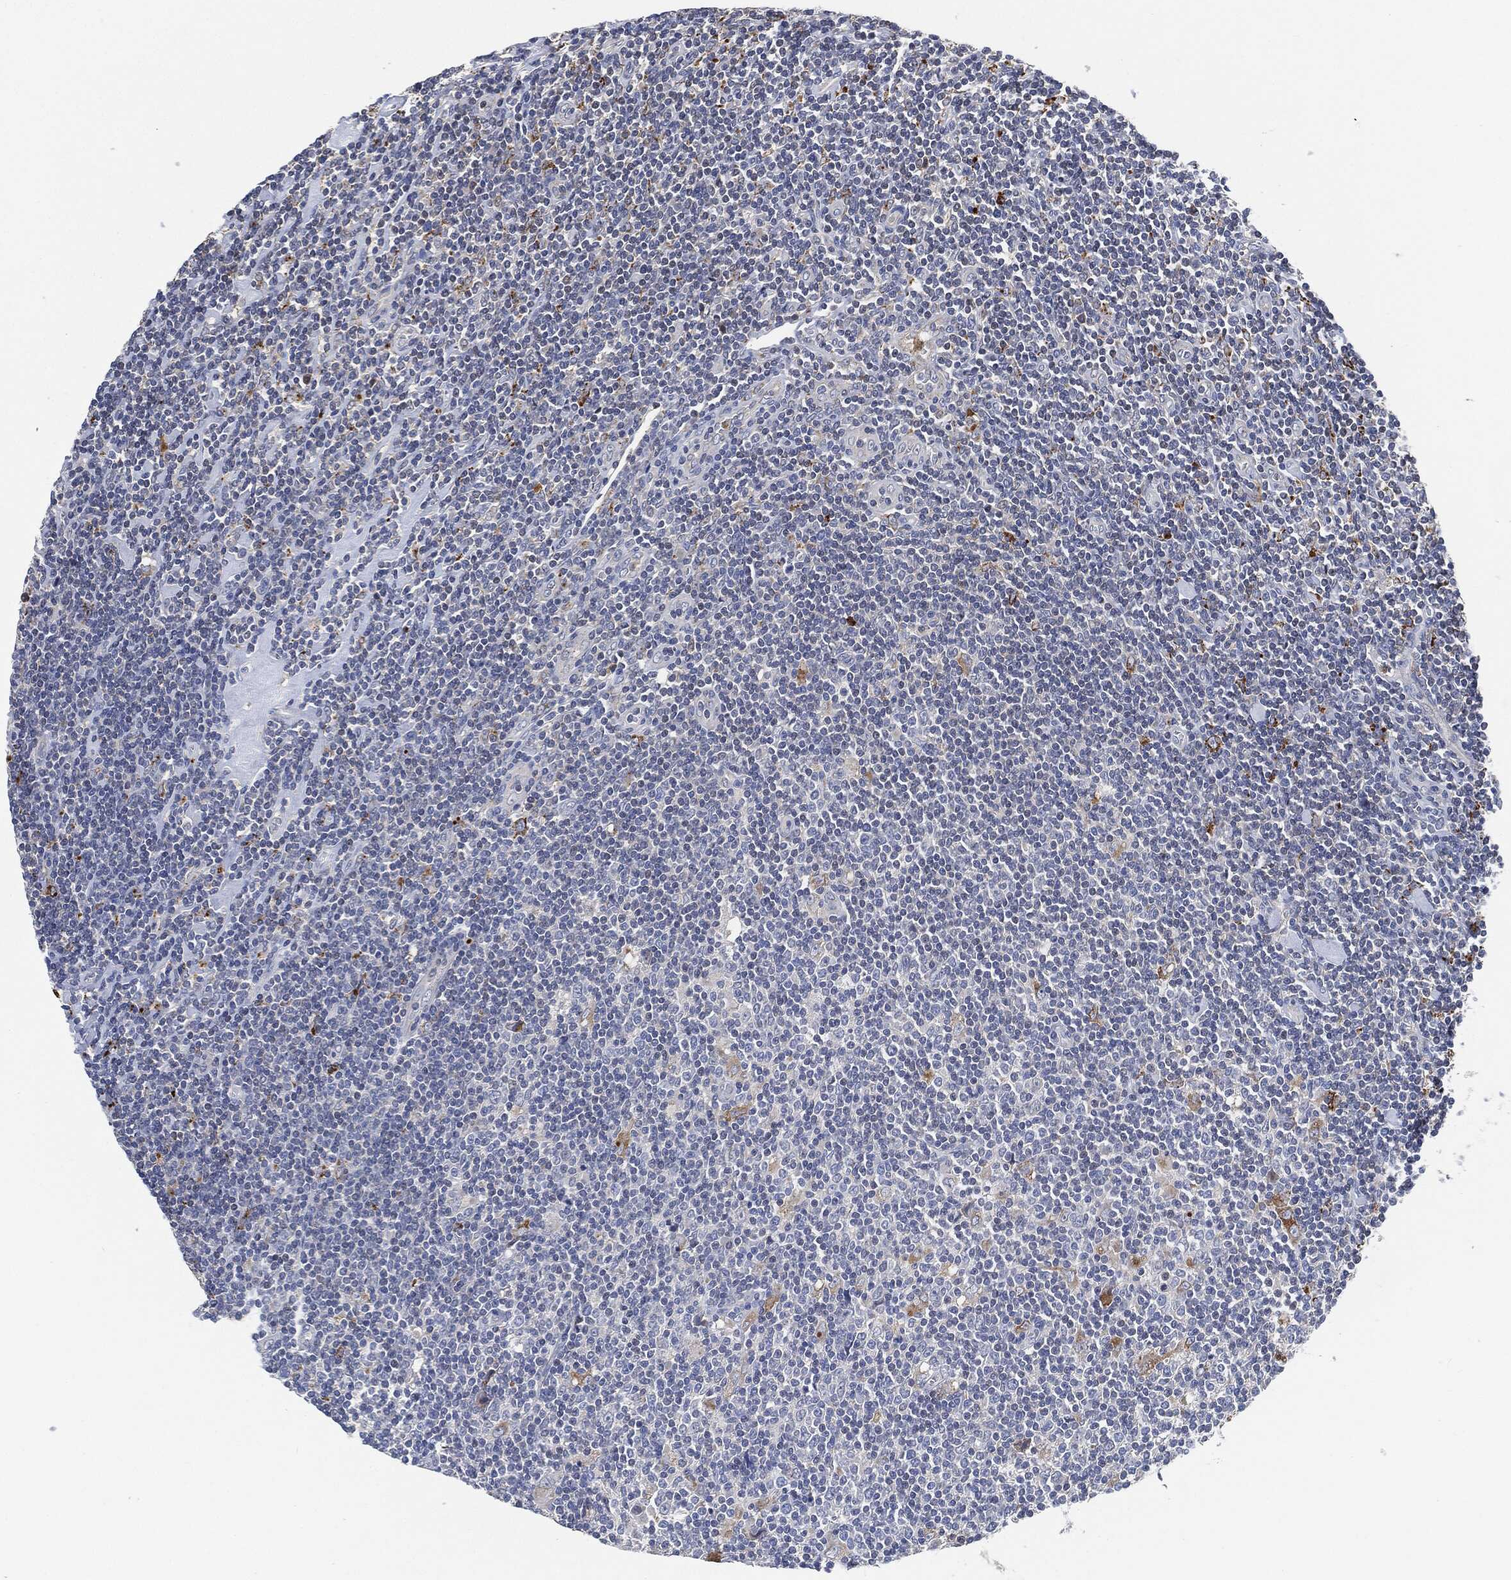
{"staining": {"intensity": "moderate", "quantity": "25%-75%", "location": "cytoplasmic/membranous"}, "tissue": "lymphoma", "cell_type": "Tumor cells", "image_type": "cancer", "snomed": [{"axis": "morphology", "description": "Hodgkin's disease, NOS"}, {"axis": "topography", "description": "Lymph node"}], "caption": "Approximately 25%-75% of tumor cells in human lymphoma reveal moderate cytoplasmic/membranous protein expression as visualized by brown immunohistochemical staining.", "gene": "VSIG4", "patient": {"sex": "male", "age": 40}}